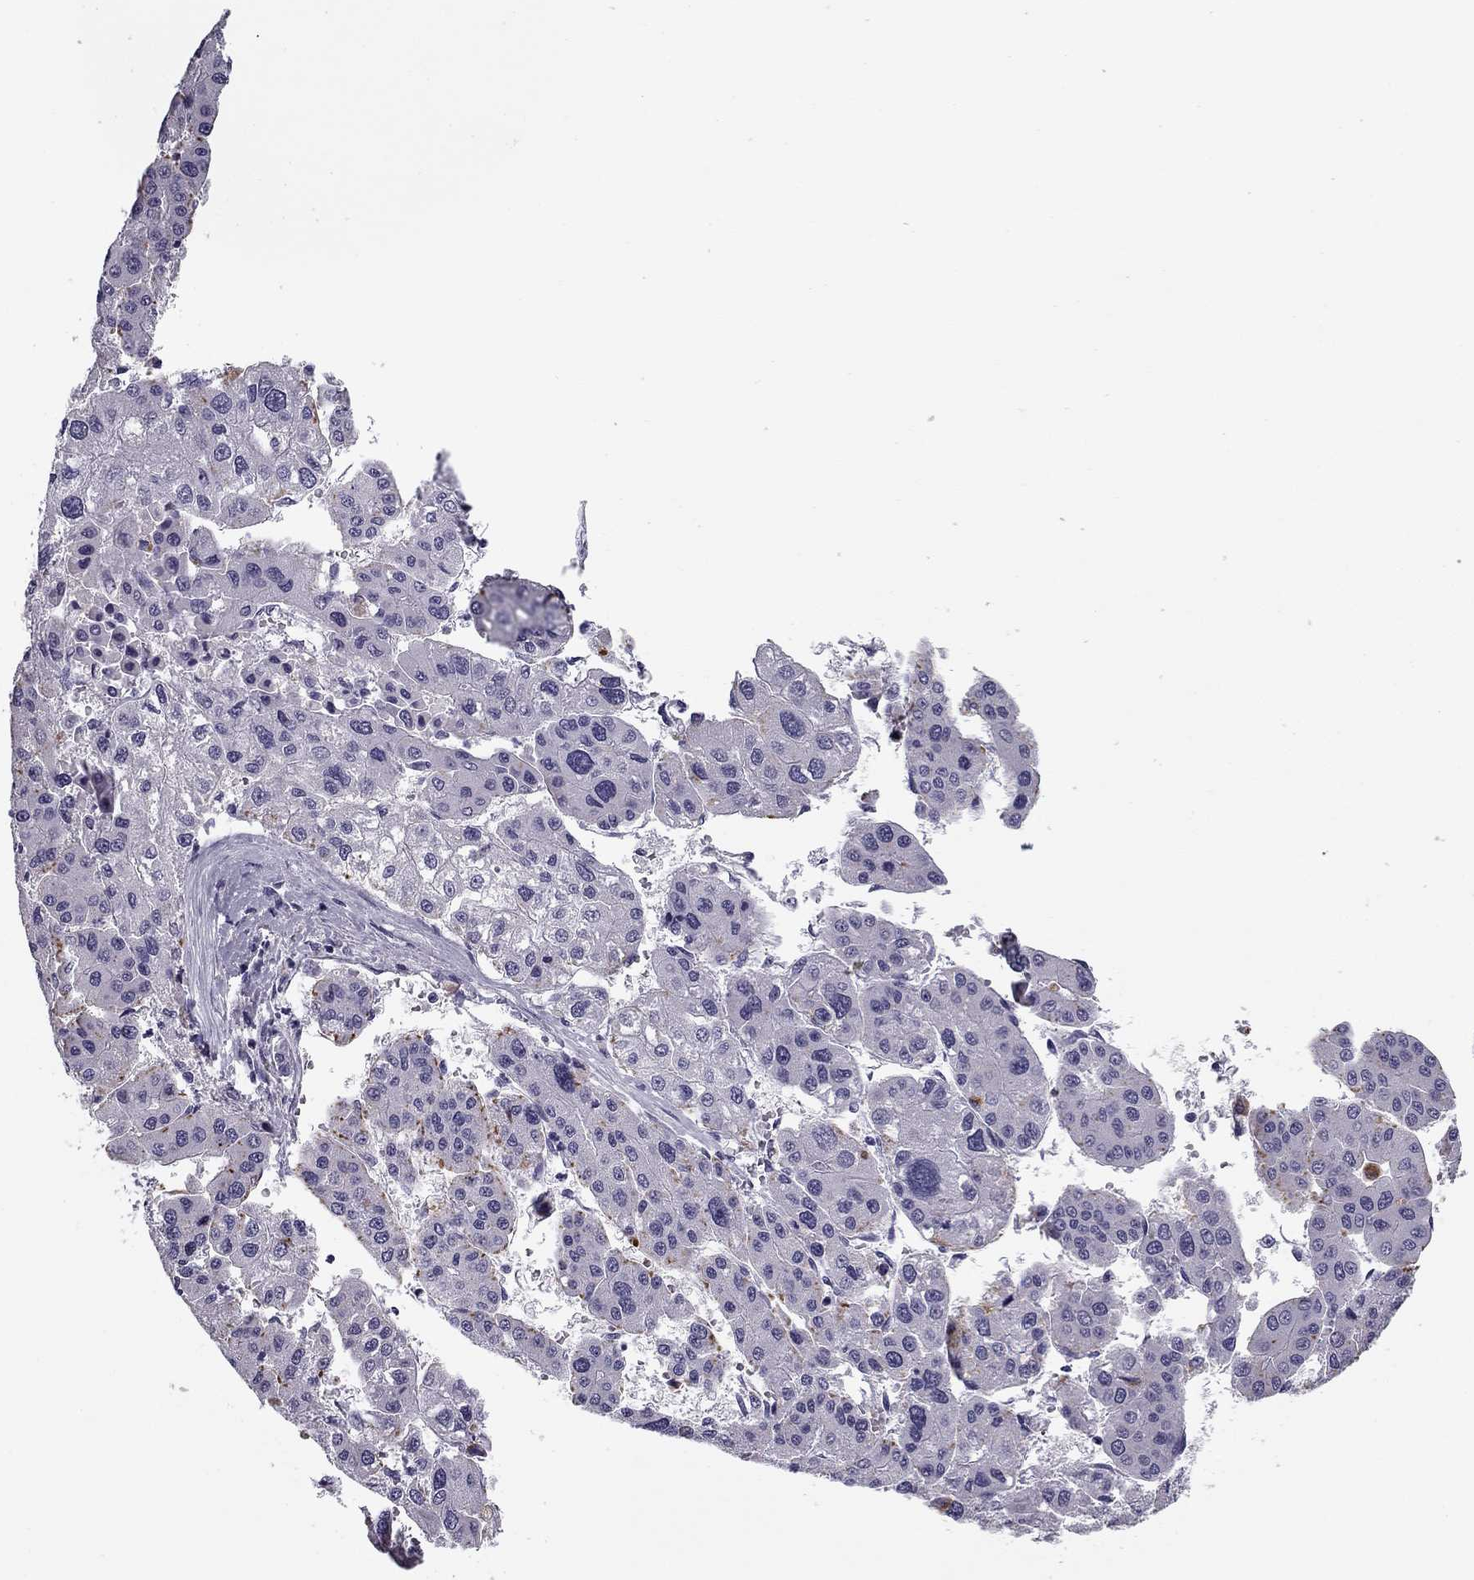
{"staining": {"intensity": "negative", "quantity": "none", "location": "none"}, "tissue": "liver cancer", "cell_type": "Tumor cells", "image_type": "cancer", "snomed": [{"axis": "morphology", "description": "Carcinoma, Hepatocellular, NOS"}, {"axis": "topography", "description": "Liver"}], "caption": "Tumor cells are negative for protein expression in human liver cancer.", "gene": "MC5R", "patient": {"sex": "male", "age": 73}}